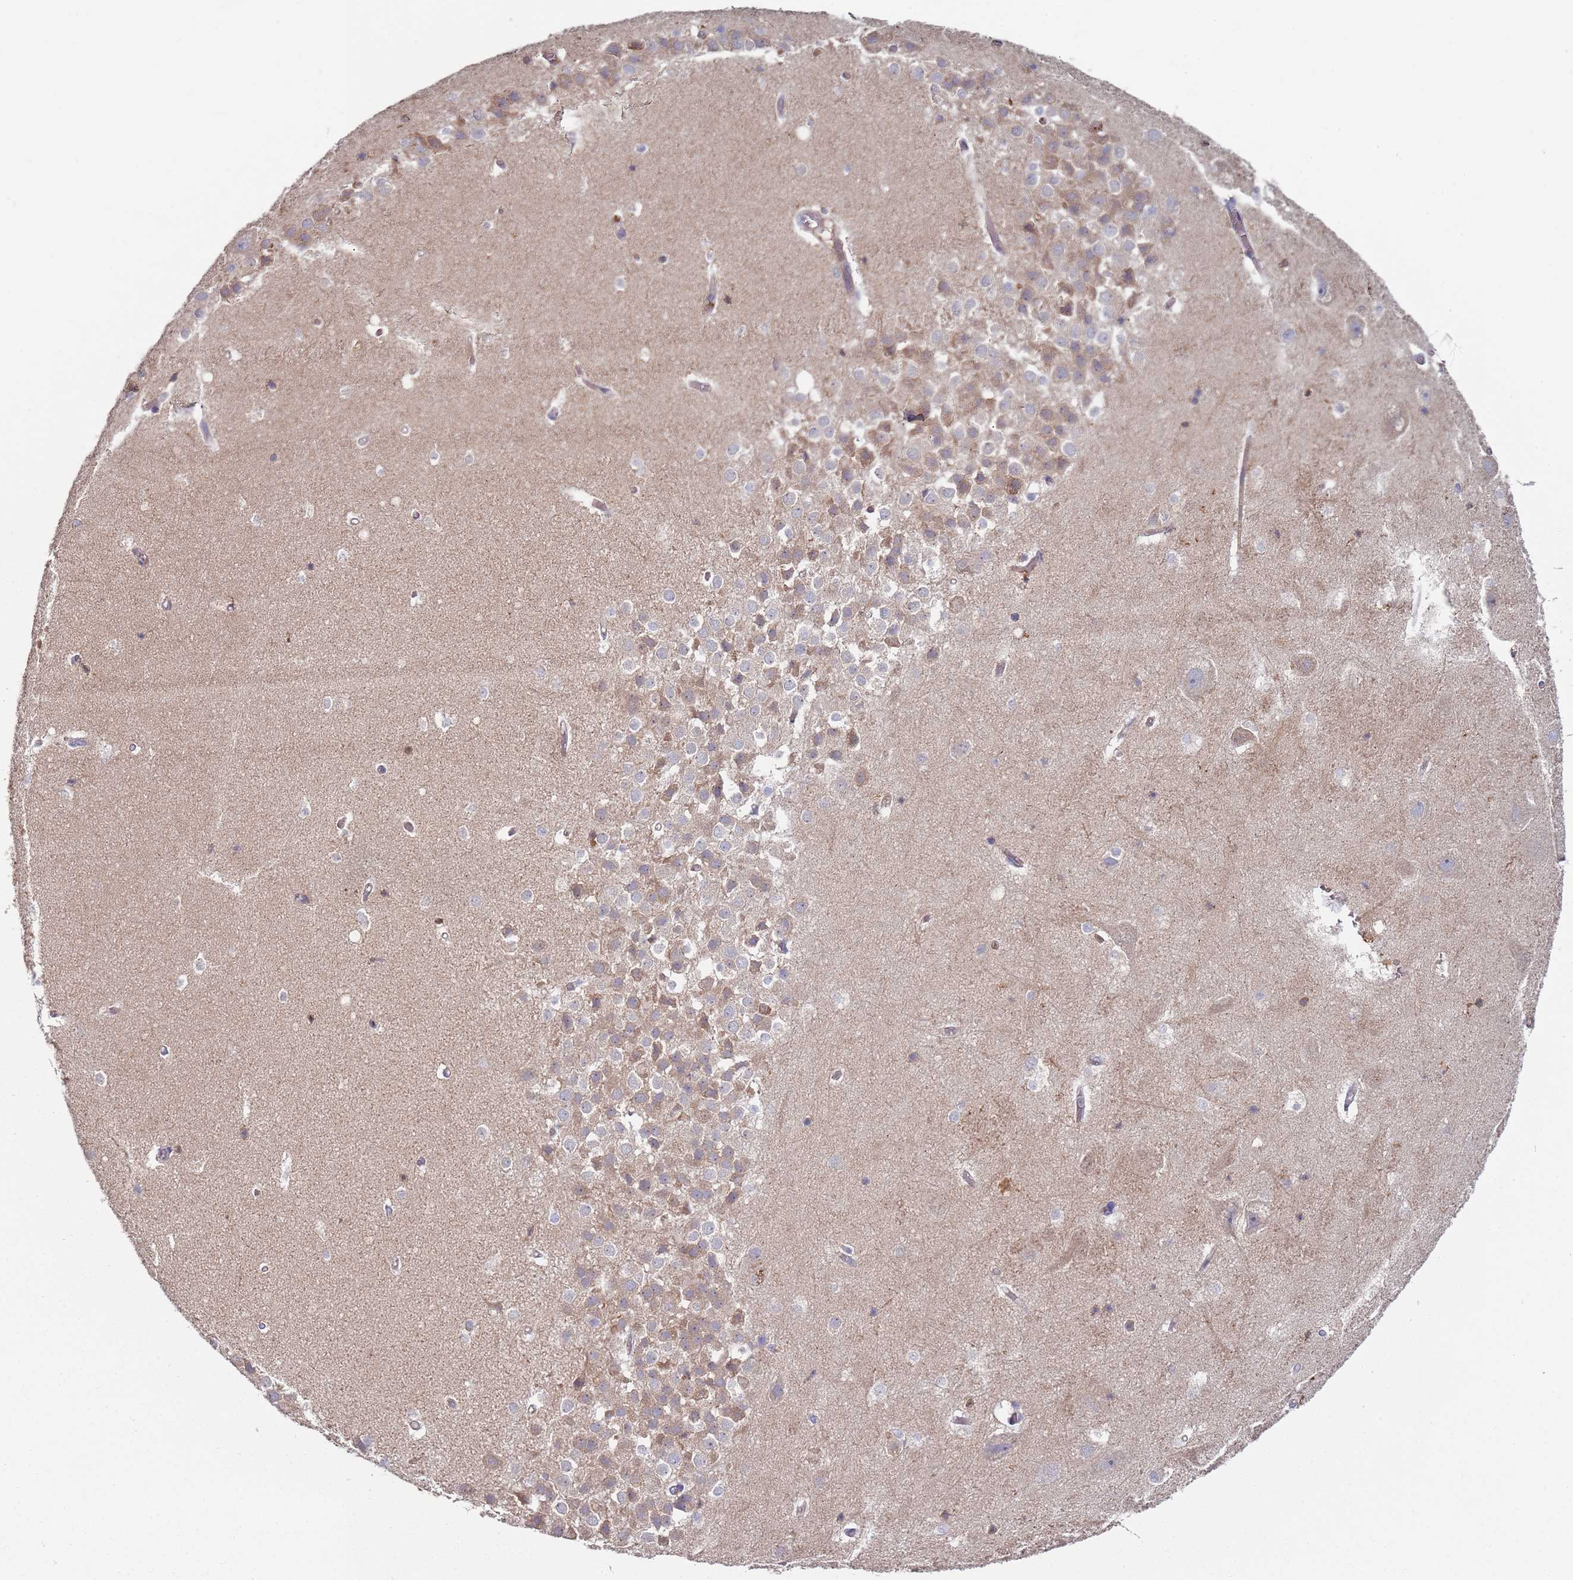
{"staining": {"intensity": "negative", "quantity": "none", "location": "none"}, "tissue": "hippocampus", "cell_type": "Glial cells", "image_type": "normal", "snomed": [{"axis": "morphology", "description": "Normal tissue, NOS"}, {"axis": "topography", "description": "Hippocampus"}], "caption": "An image of human hippocampus is negative for staining in glial cells. (DAB IHC with hematoxylin counter stain).", "gene": "MALRD1", "patient": {"sex": "female", "age": 52}}